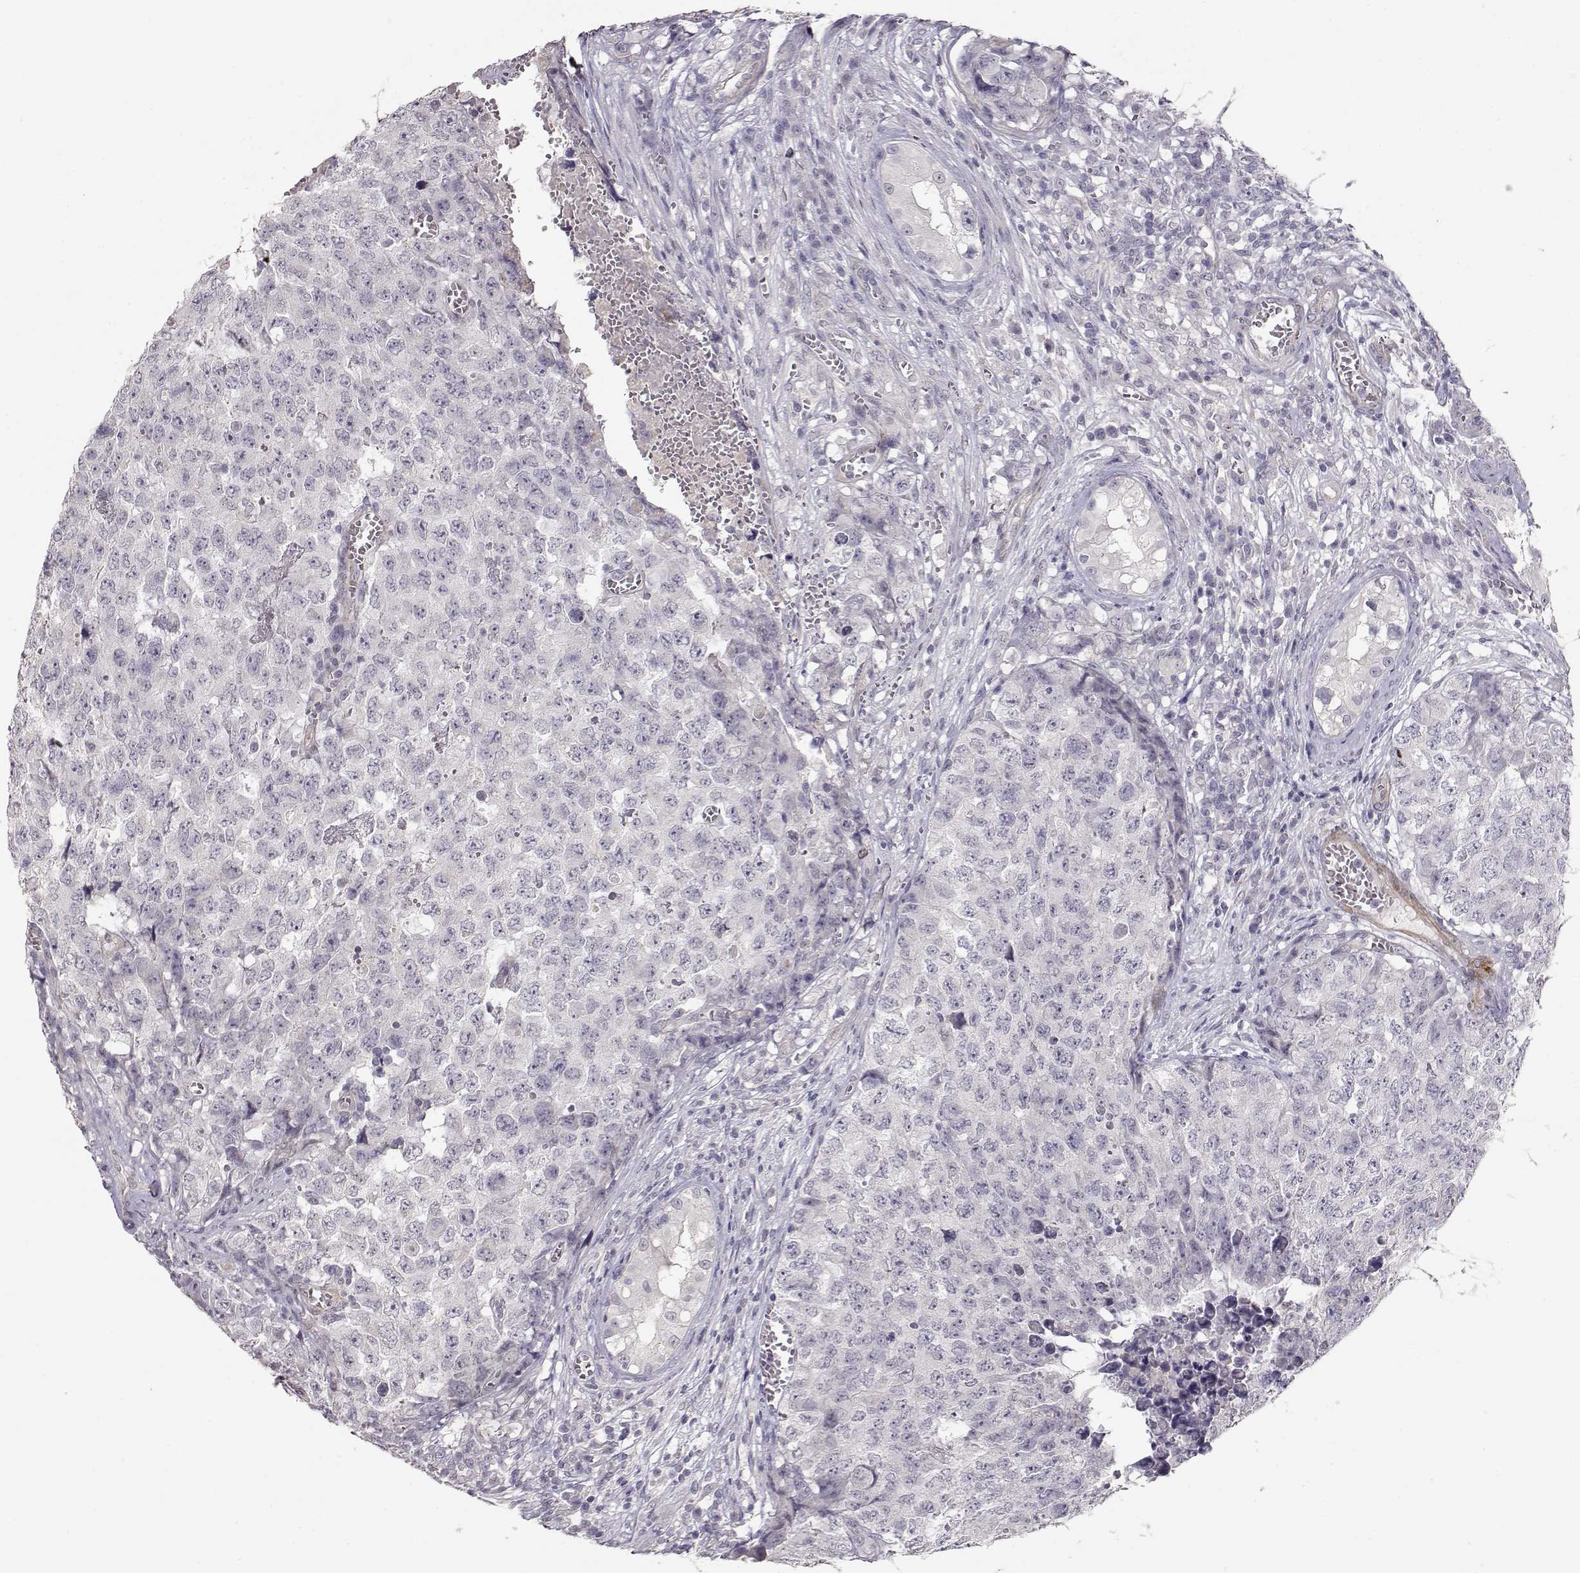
{"staining": {"intensity": "negative", "quantity": "none", "location": "none"}, "tissue": "testis cancer", "cell_type": "Tumor cells", "image_type": "cancer", "snomed": [{"axis": "morphology", "description": "Carcinoma, Embryonal, NOS"}, {"axis": "topography", "description": "Testis"}], "caption": "Human testis cancer stained for a protein using immunohistochemistry reveals no positivity in tumor cells.", "gene": "LAMA5", "patient": {"sex": "male", "age": 23}}